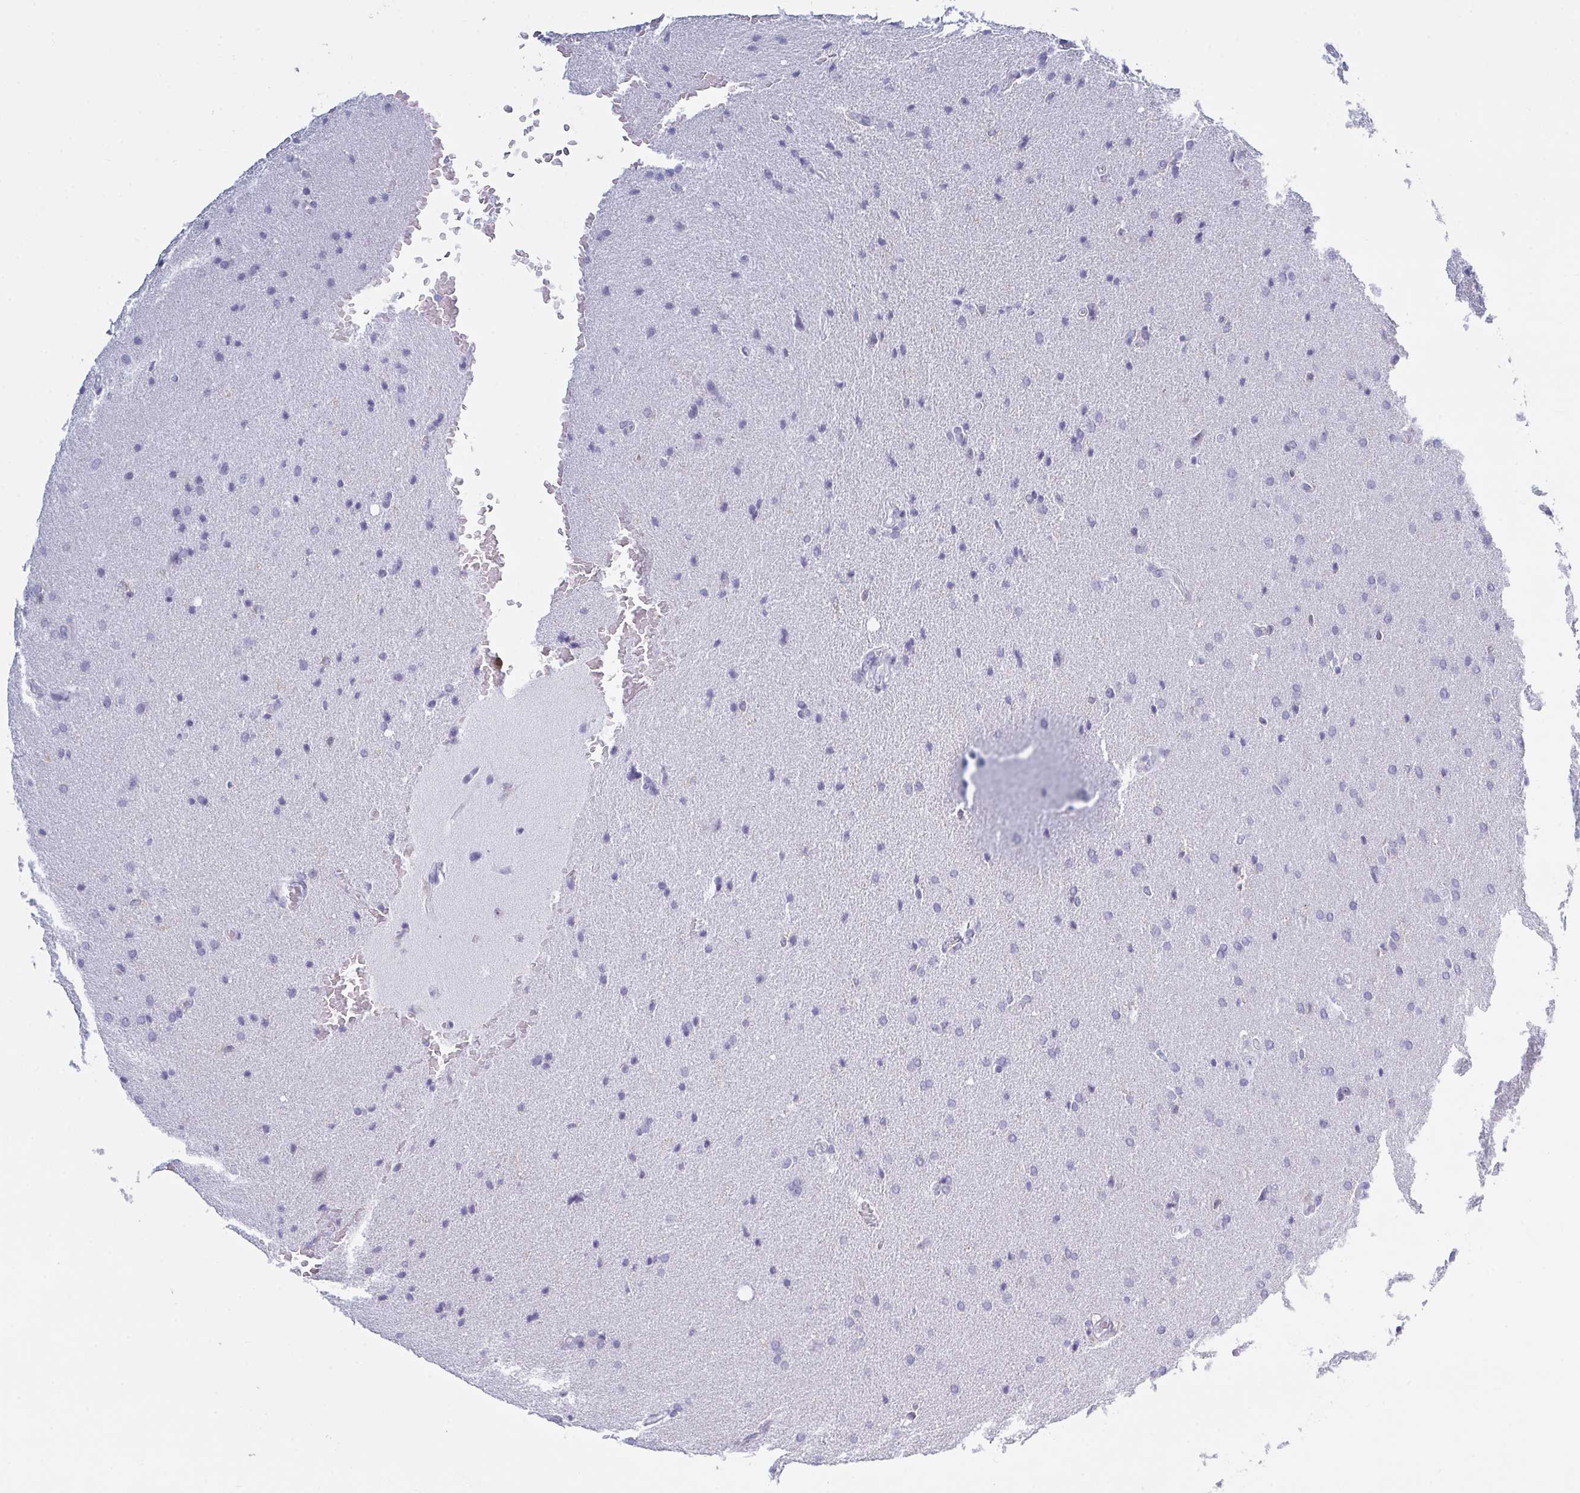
{"staining": {"intensity": "negative", "quantity": "none", "location": "none"}, "tissue": "glioma", "cell_type": "Tumor cells", "image_type": "cancer", "snomed": [{"axis": "morphology", "description": "Glioma, malignant, High grade"}, {"axis": "topography", "description": "Brain"}], "caption": "Histopathology image shows no protein staining in tumor cells of malignant high-grade glioma tissue.", "gene": "MYO1F", "patient": {"sex": "male", "age": 56}}